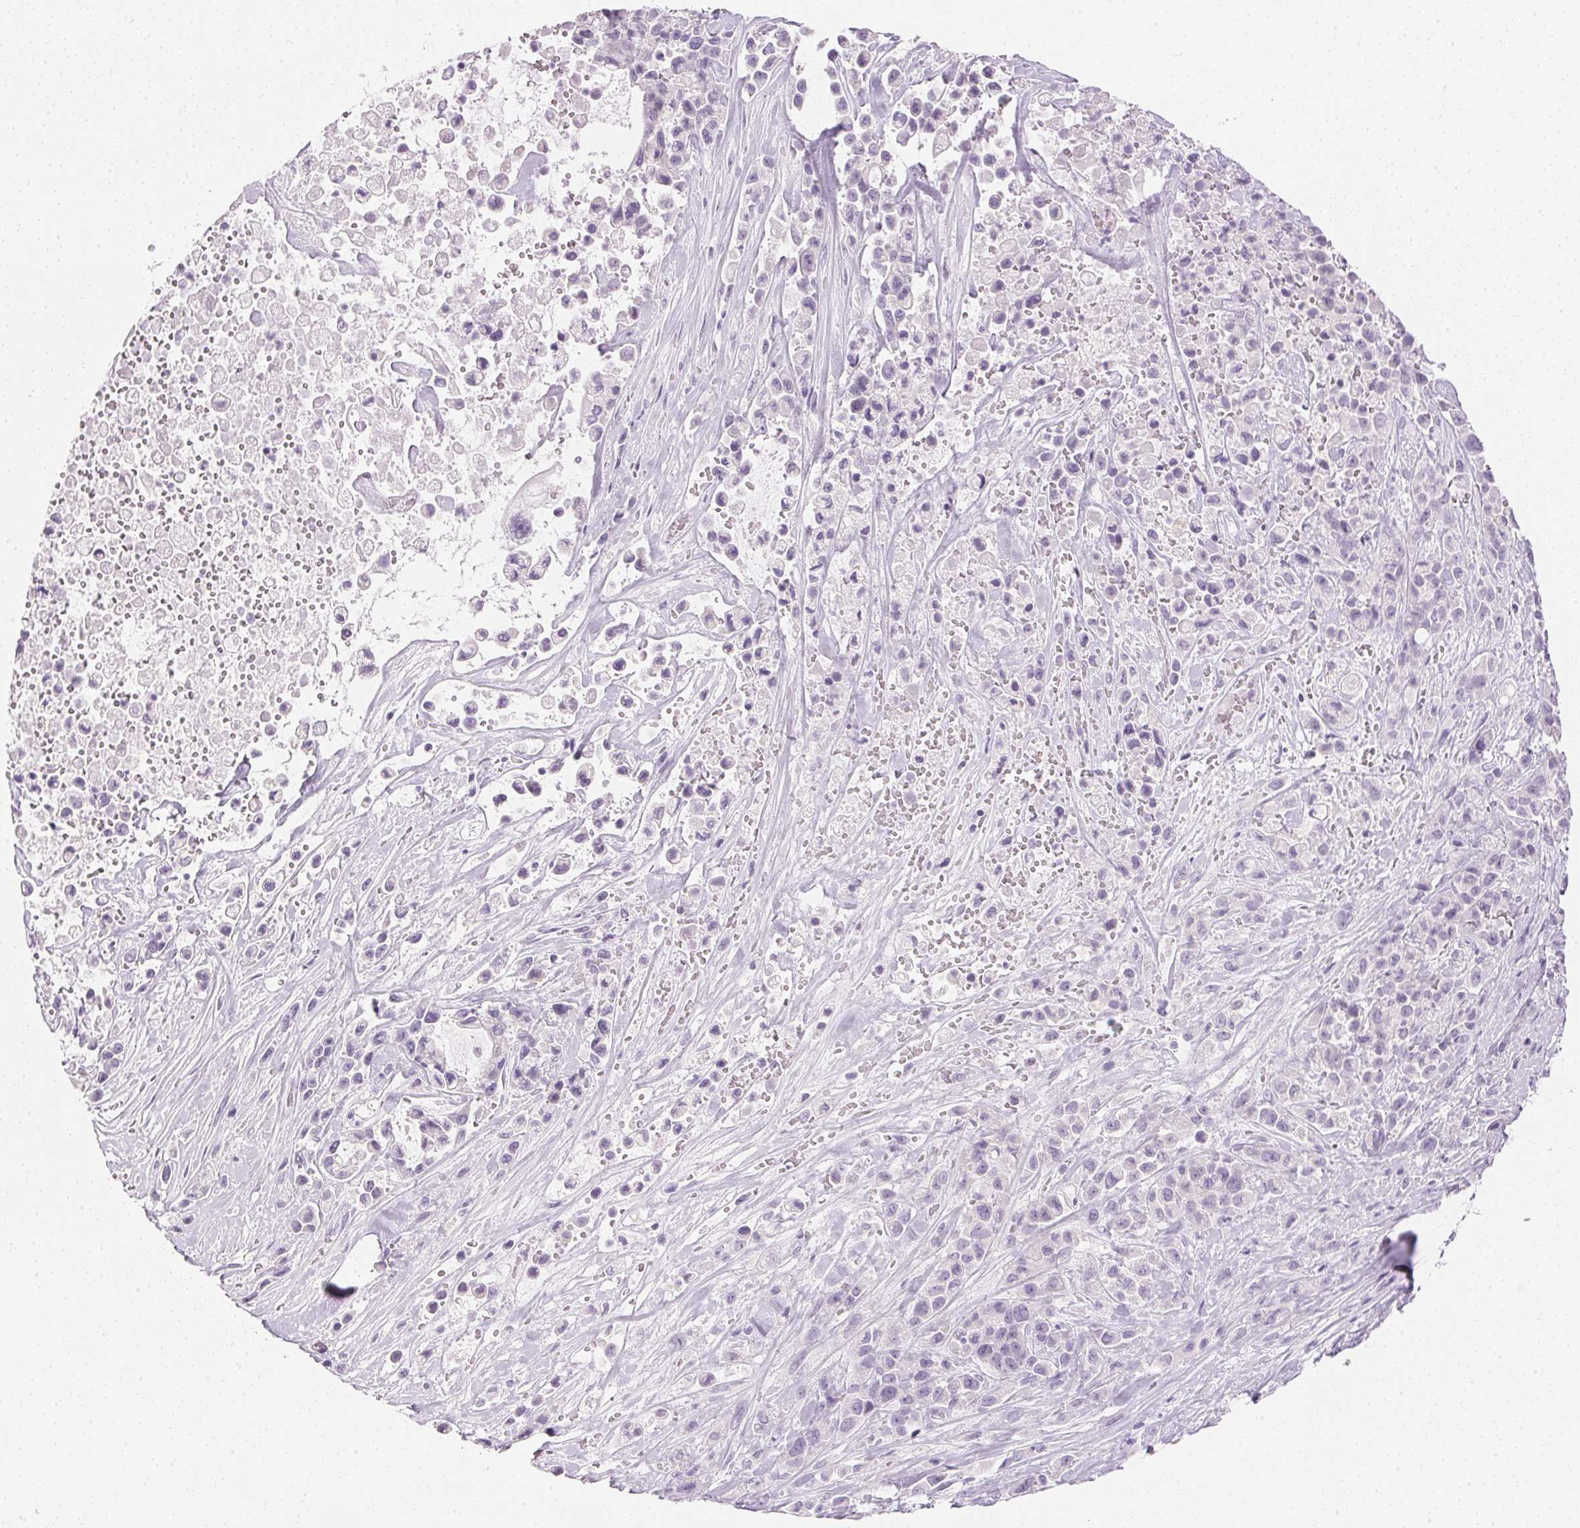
{"staining": {"intensity": "negative", "quantity": "none", "location": "none"}, "tissue": "pancreatic cancer", "cell_type": "Tumor cells", "image_type": "cancer", "snomed": [{"axis": "morphology", "description": "Adenocarcinoma, NOS"}, {"axis": "topography", "description": "Pancreas"}], "caption": "Tumor cells show no significant positivity in pancreatic cancer (adenocarcinoma).", "gene": "IGFBP1", "patient": {"sex": "male", "age": 44}}